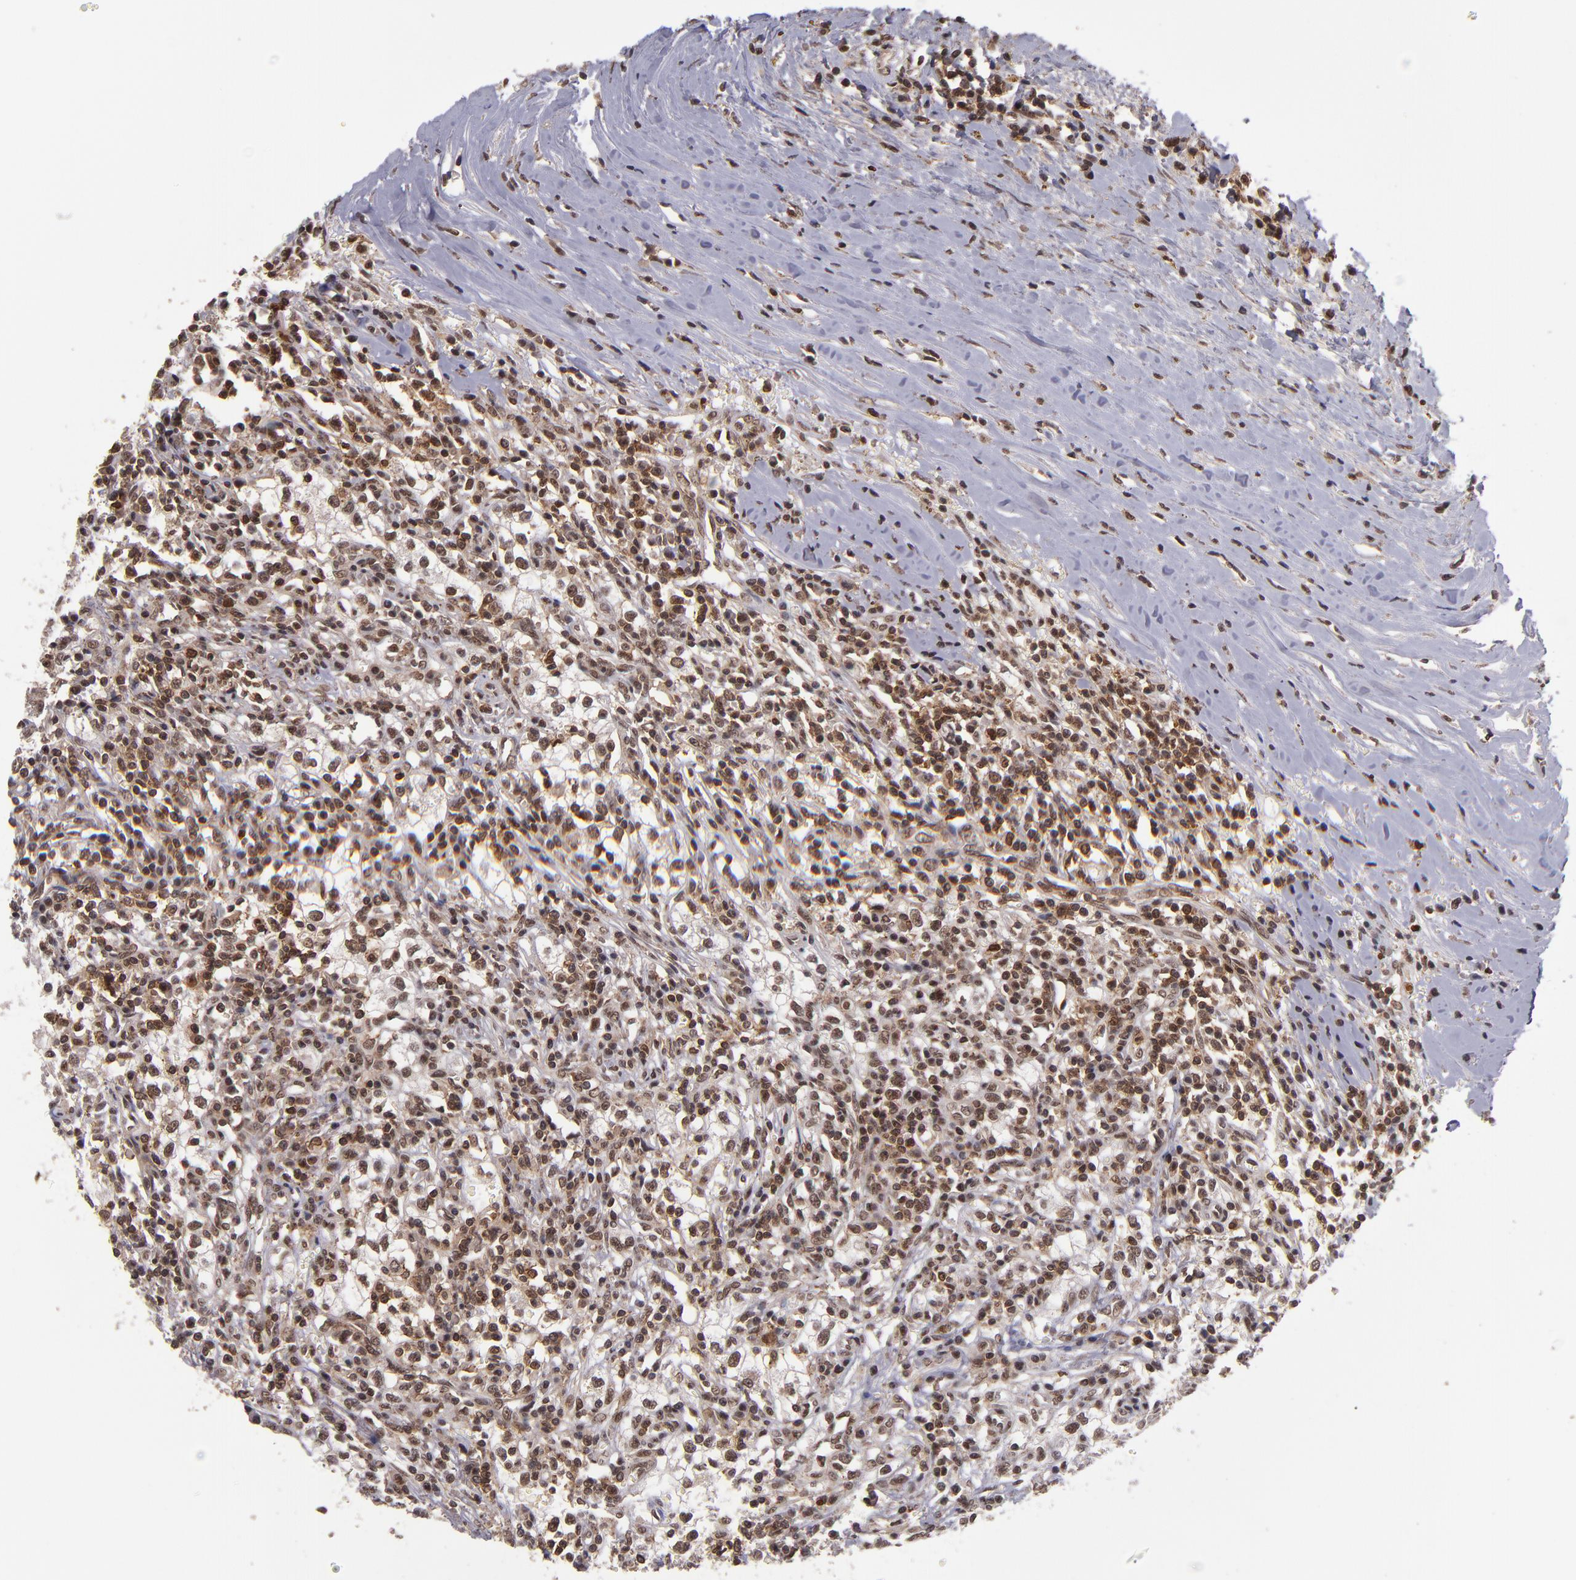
{"staining": {"intensity": "moderate", "quantity": ">75%", "location": "nuclear"}, "tissue": "renal cancer", "cell_type": "Tumor cells", "image_type": "cancer", "snomed": [{"axis": "morphology", "description": "Adenocarcinoma, NOS"}, {"axis": "topography", "description": "Kidney"}], "caption": "High-power microscopy captured an immunohistochemistry (IHC) image of adenocarcinoma (renal), revealing moderate nuclear expression in about >75% of tumor cells.", "gene": "EP300", "patient": {"sex": "male", "age": 82}}